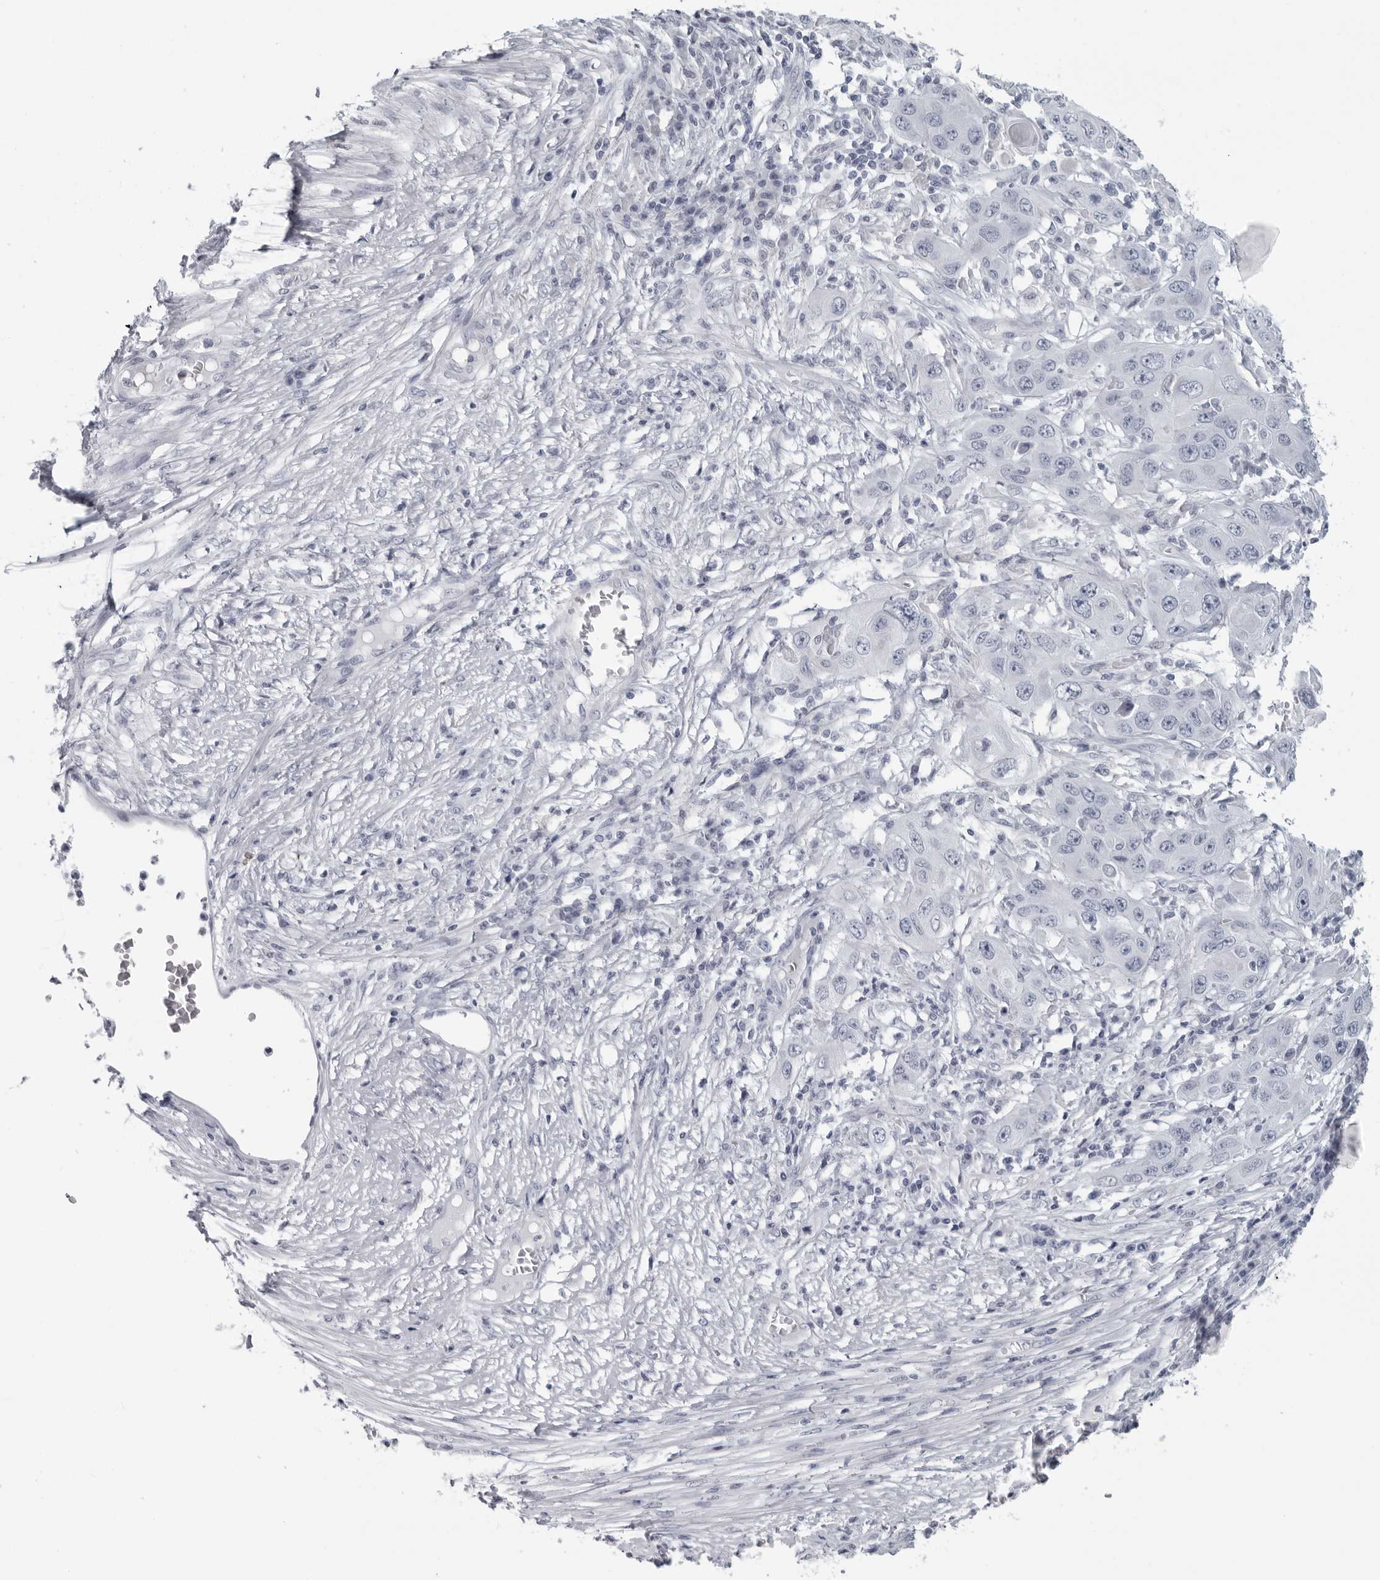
{"staining": {"intensity": "negative", "quantity": "none", "location": "none"}, "tissue": "skin cancer", "cell_type": "Tumor cells", "image_type": "cancer", "snomed": [{"axis": "morphology", "description": "Squamous cell carcinoma, NOS"}, {"axis": "topography", "description": "Skin"}], "caption": "Immunohistochemistry (IHC) photomicrograph of neoplastic tissue: human skin squamous cell carcinoma stained with DAB (3,3'-diaminobenzidine) displays no significant protein positivity in tumor cells. (Brightfield microscopy of DAB (3,3'-diaminobenzidine) IHC at high magnification).", "gene": "OPLAH", "patient": {"sex": "male", "age": 55}}